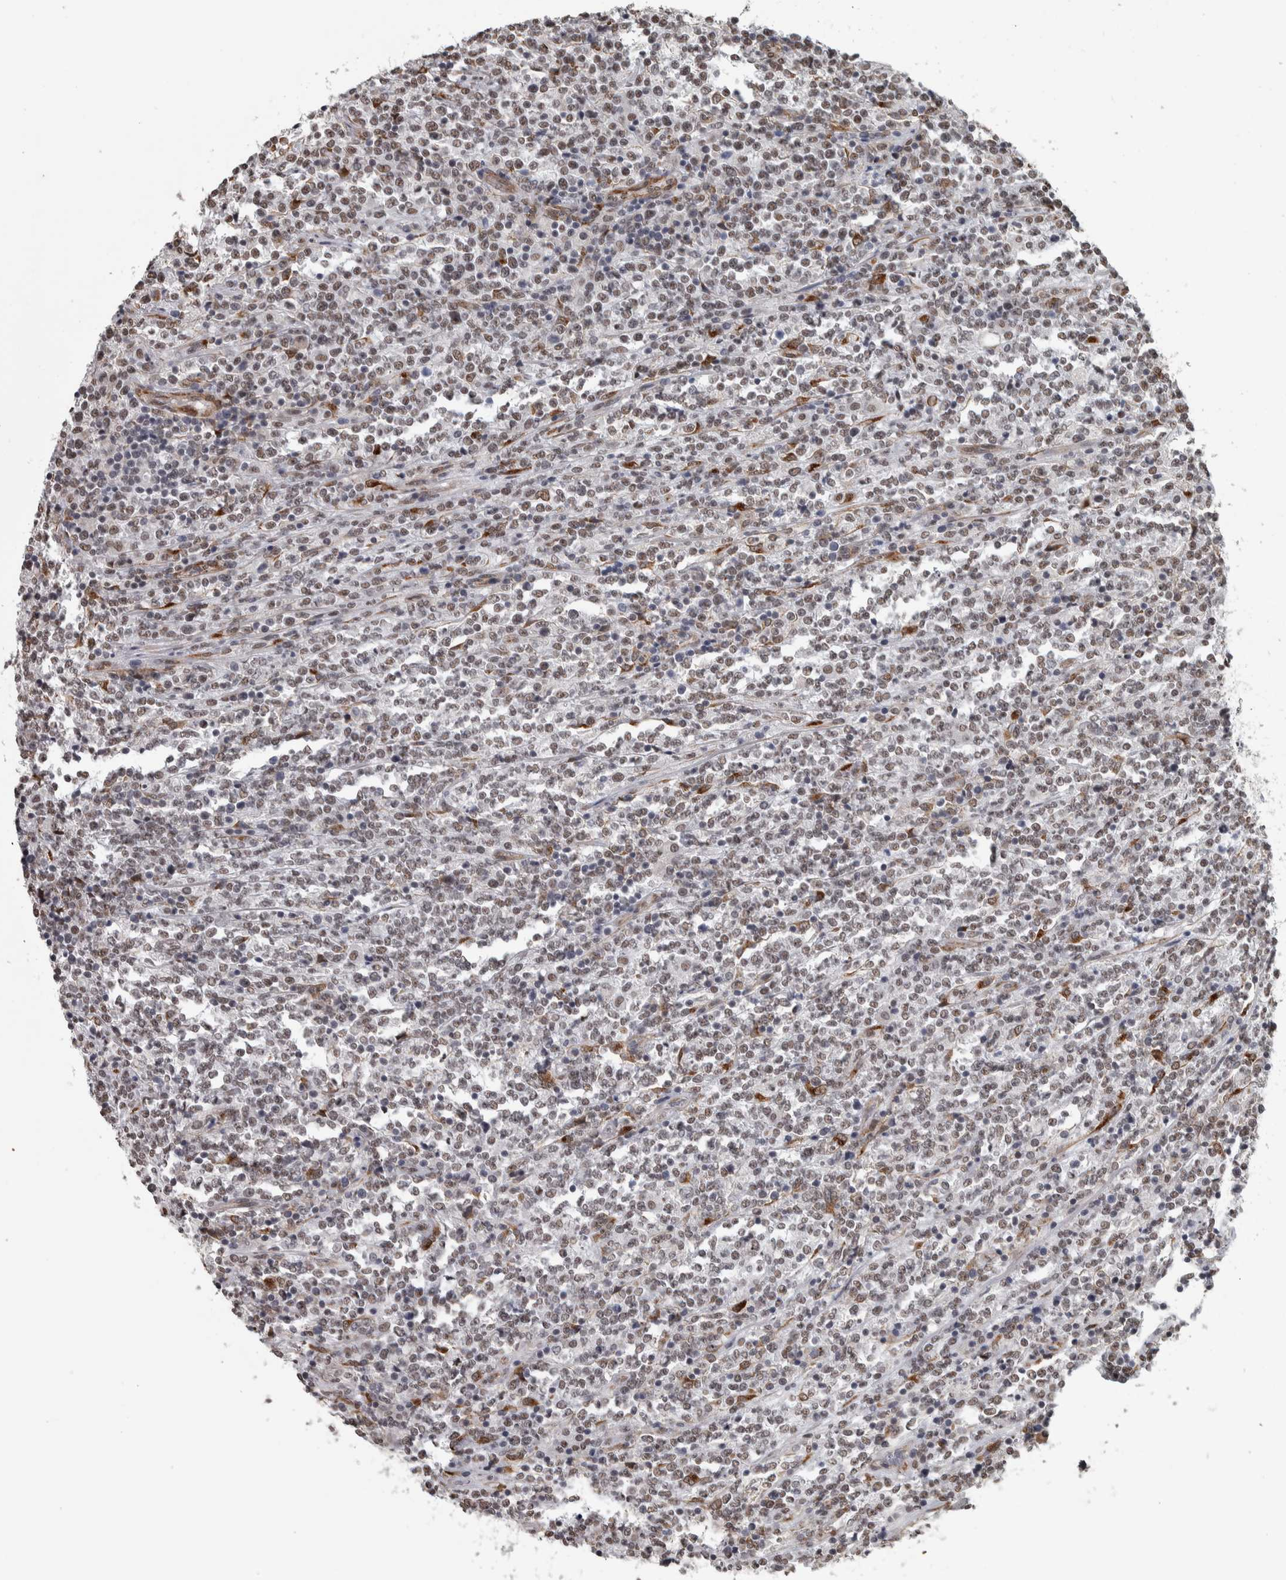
{"staining": {"intensity": "weak", "quantity": ">75%", "location": "nuclear"}, "tissue": "lymphoma", "cell_type": "Tumor cells", "image_type": "cancer", "snomed": [{"axis": "morphology", "description": "Malignant lymphoma, non-Hodgkin's type, High grade"}, {"axis": "topography", "description": "Soft tissue"}], "caption": "Protein staining of malignant lymphoma, non-Hodgkin's type (high-grade) tissue reveals weak nuclear positivity in approximately >75% of tumor cells.", "gene": "DDX42", "patient": {"sex": "male", "age": 18}}